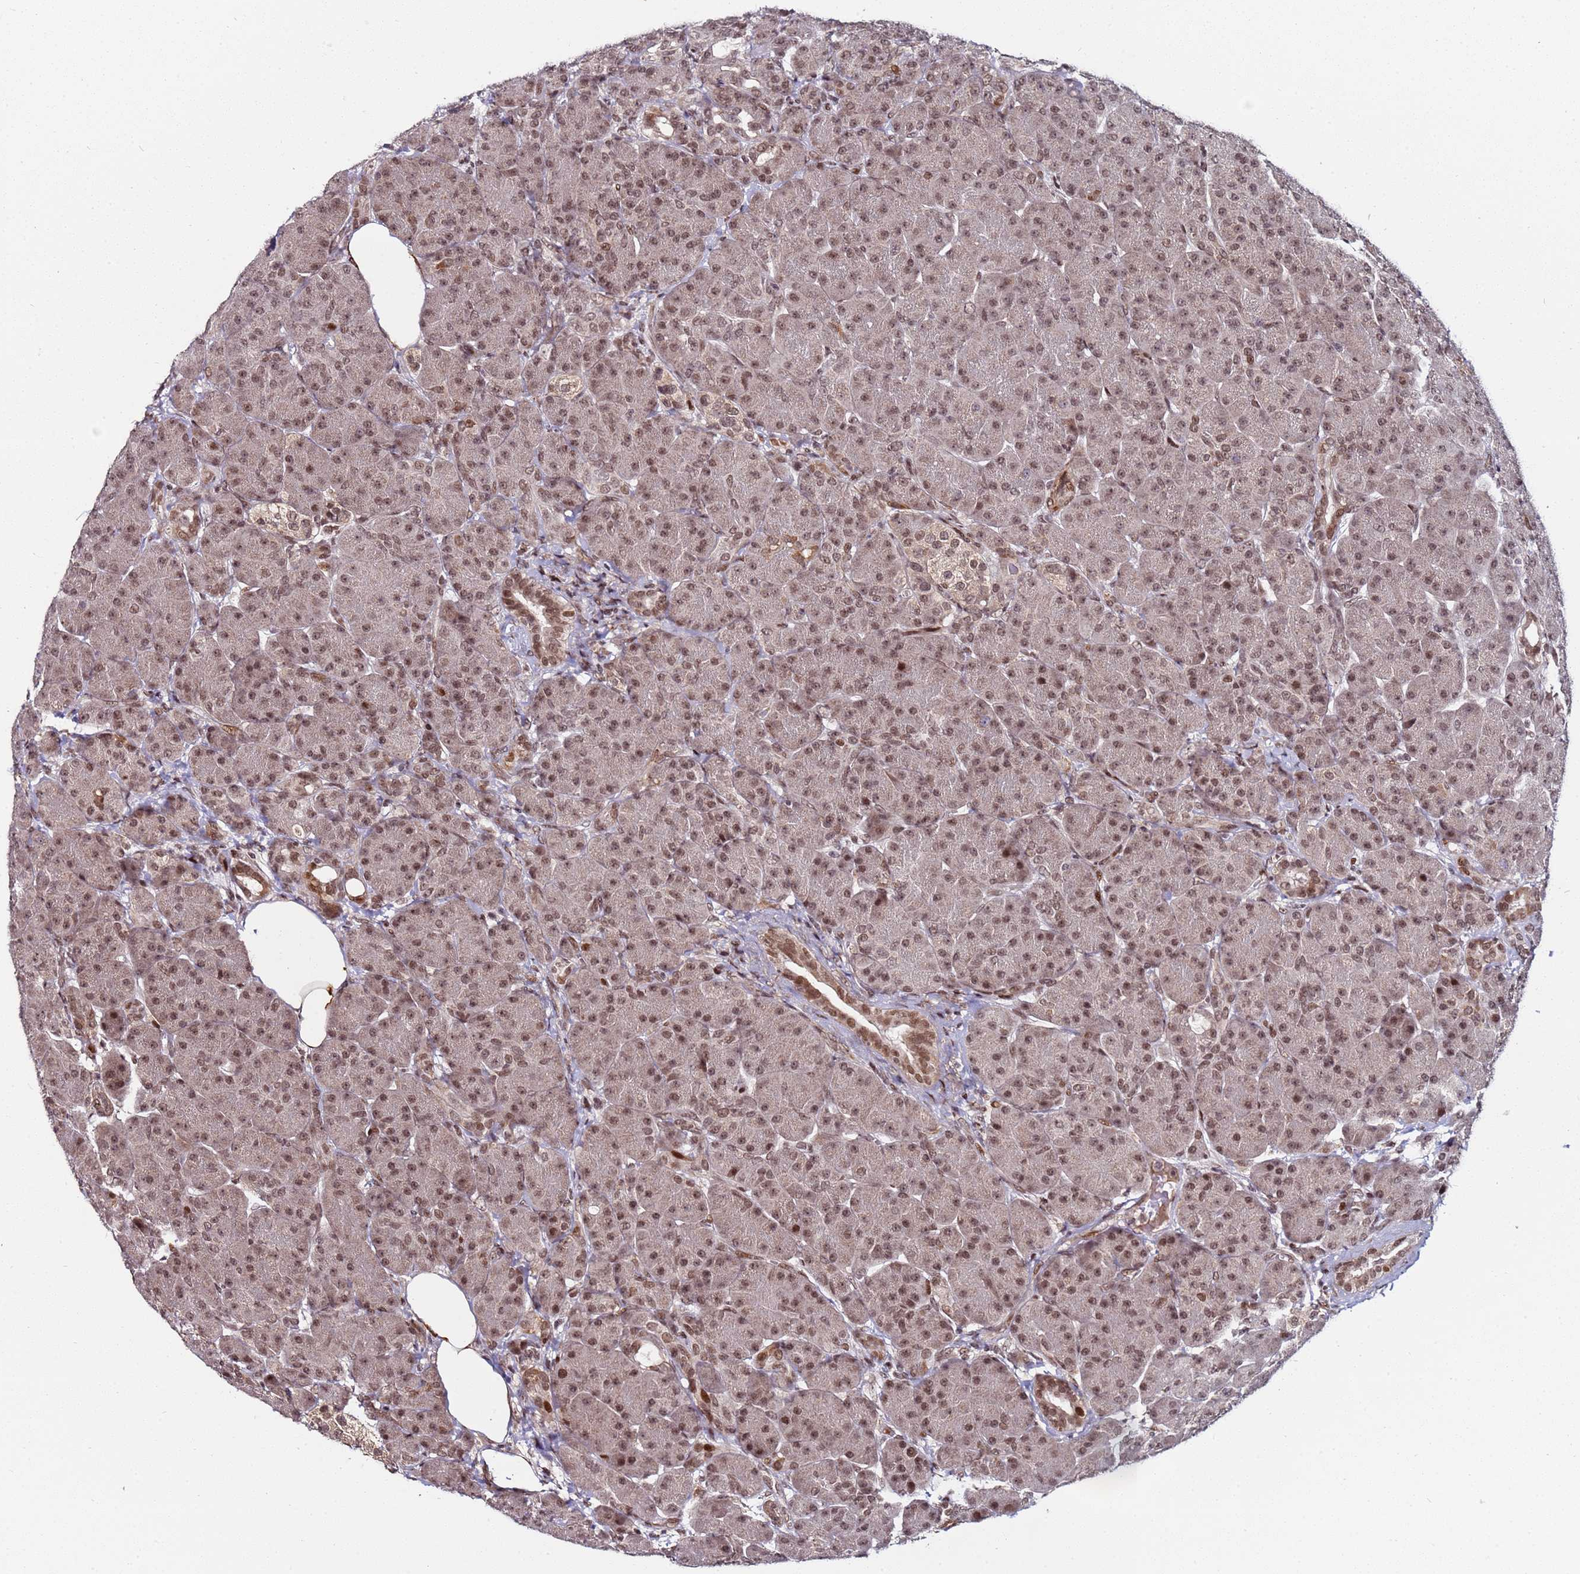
{"staining": {"intensity": "moderate", "quantity": ">75%", "location": "nuclear"}, "tissue": "pancreas", "cell_type": "Exocrine glandular cells", "image_type": "normal", "snomed": [{"axis": "morphology", "description": "Normal tissue, NOS"}, {"axis": "topography", "description": "Pancreas"}], "caption": "A medium amount of moderate nuclear positivity is seen in approximately >75% of exocrine glandular cells in unremarkable pancreas.", "gene": "PPM1H", "patient": {"sex": "male", "age": 63}}